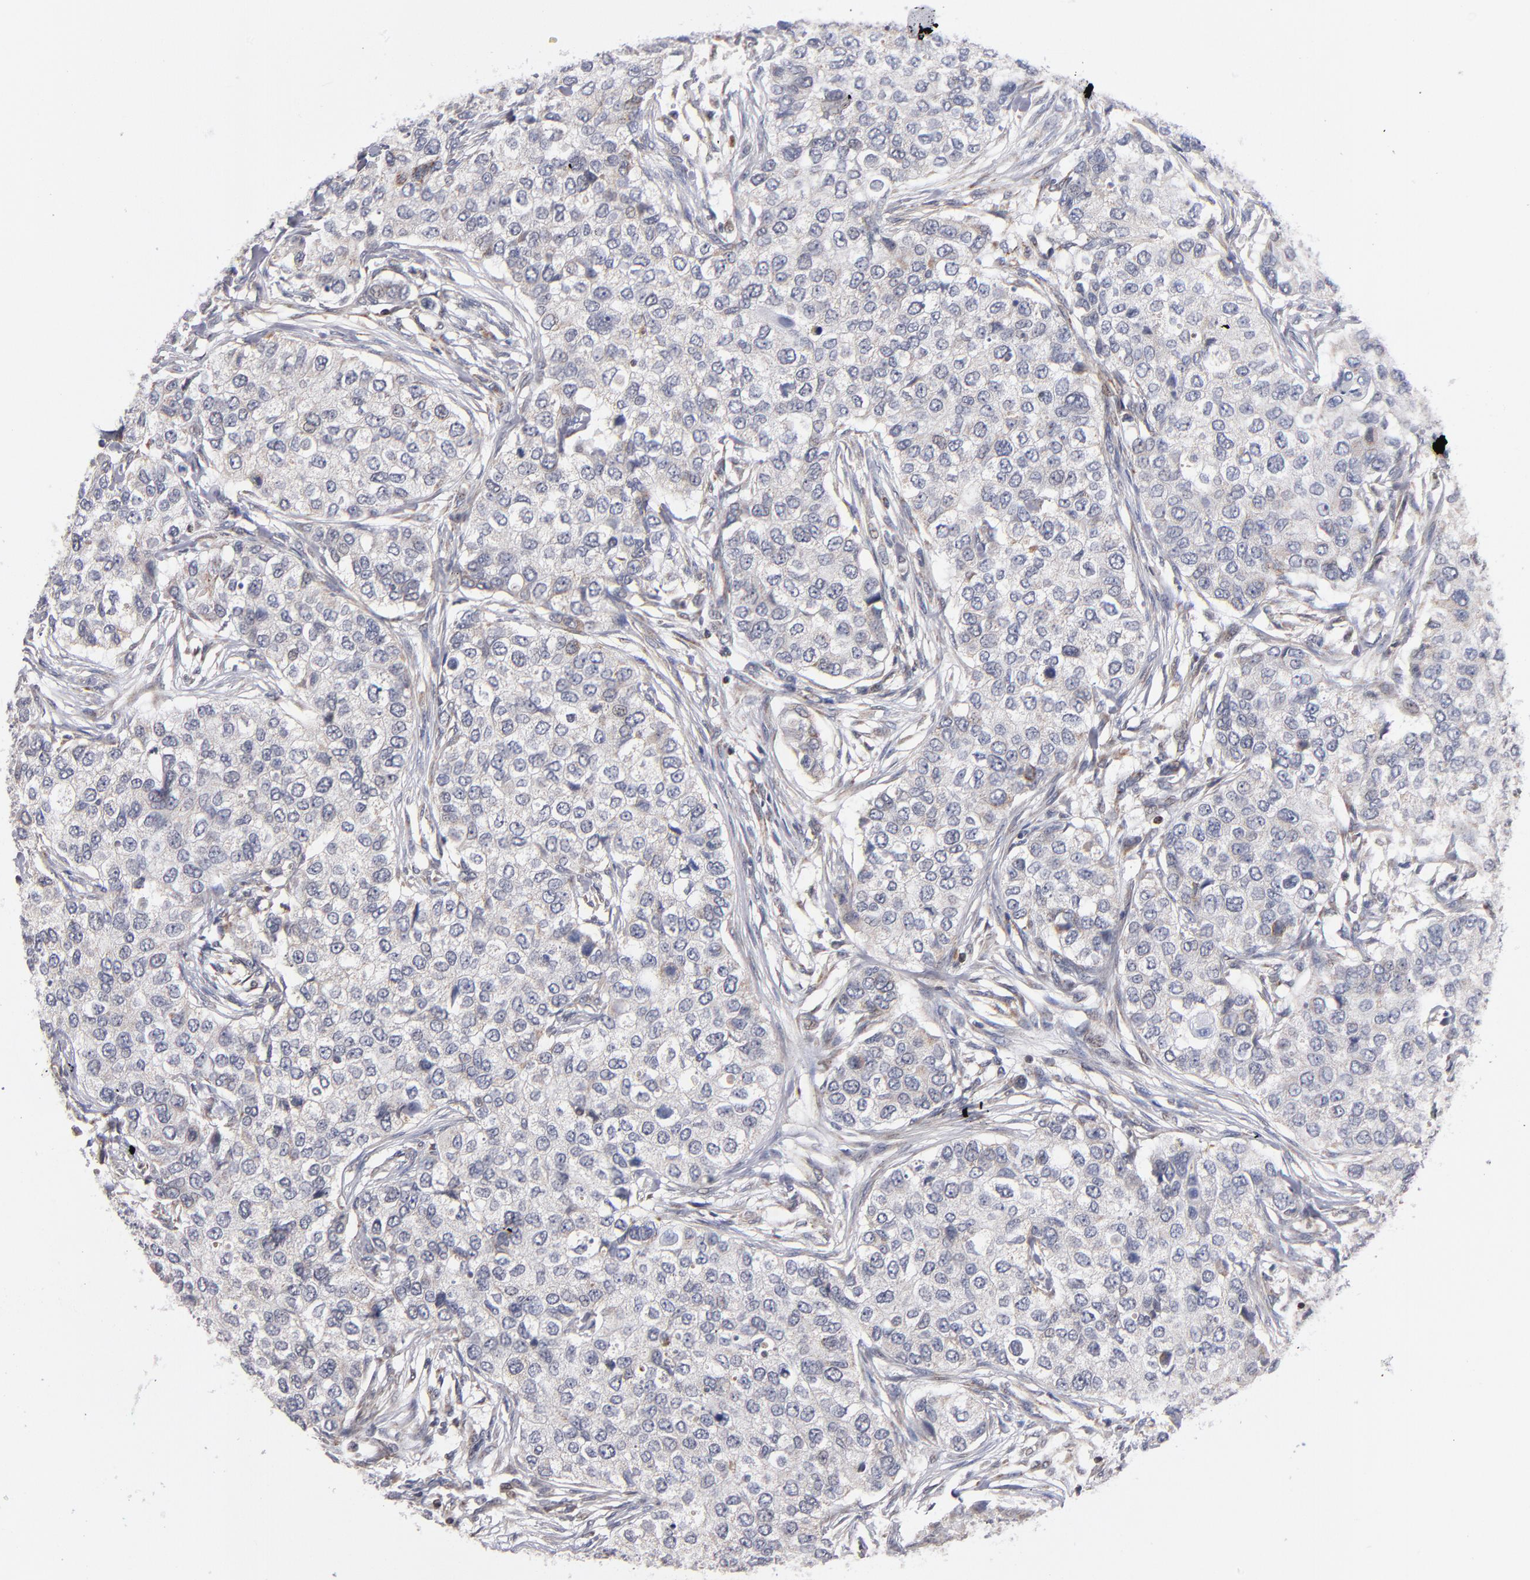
{"staining": {"intensity": "weak", "quantity": "<25%", "location": "cytoplasmic/membranous"}, "tissue": "breast cancer", "cell_type": "Tumor cells", "image_type": "cancer", "snomed": [{"axis": "morphology", "description": "Normal tissue, NOS"}, {"axis": "morphology", "description": "Duct carcinoma"}, {"axis": "topography", "description": "Breast"}], "caption": "This is a histopathology image of immunohistochemistry (IHC) staining of breast cancer, which shows no staining in tumor cells. (Stains: DAB immunohistochemistry (IHC) with hematoxylin counter stain, Microscopy: brightfield microscopy at high magnification).", "gene": "ODF2", "patient": {"sex": "female", "age": 49}}